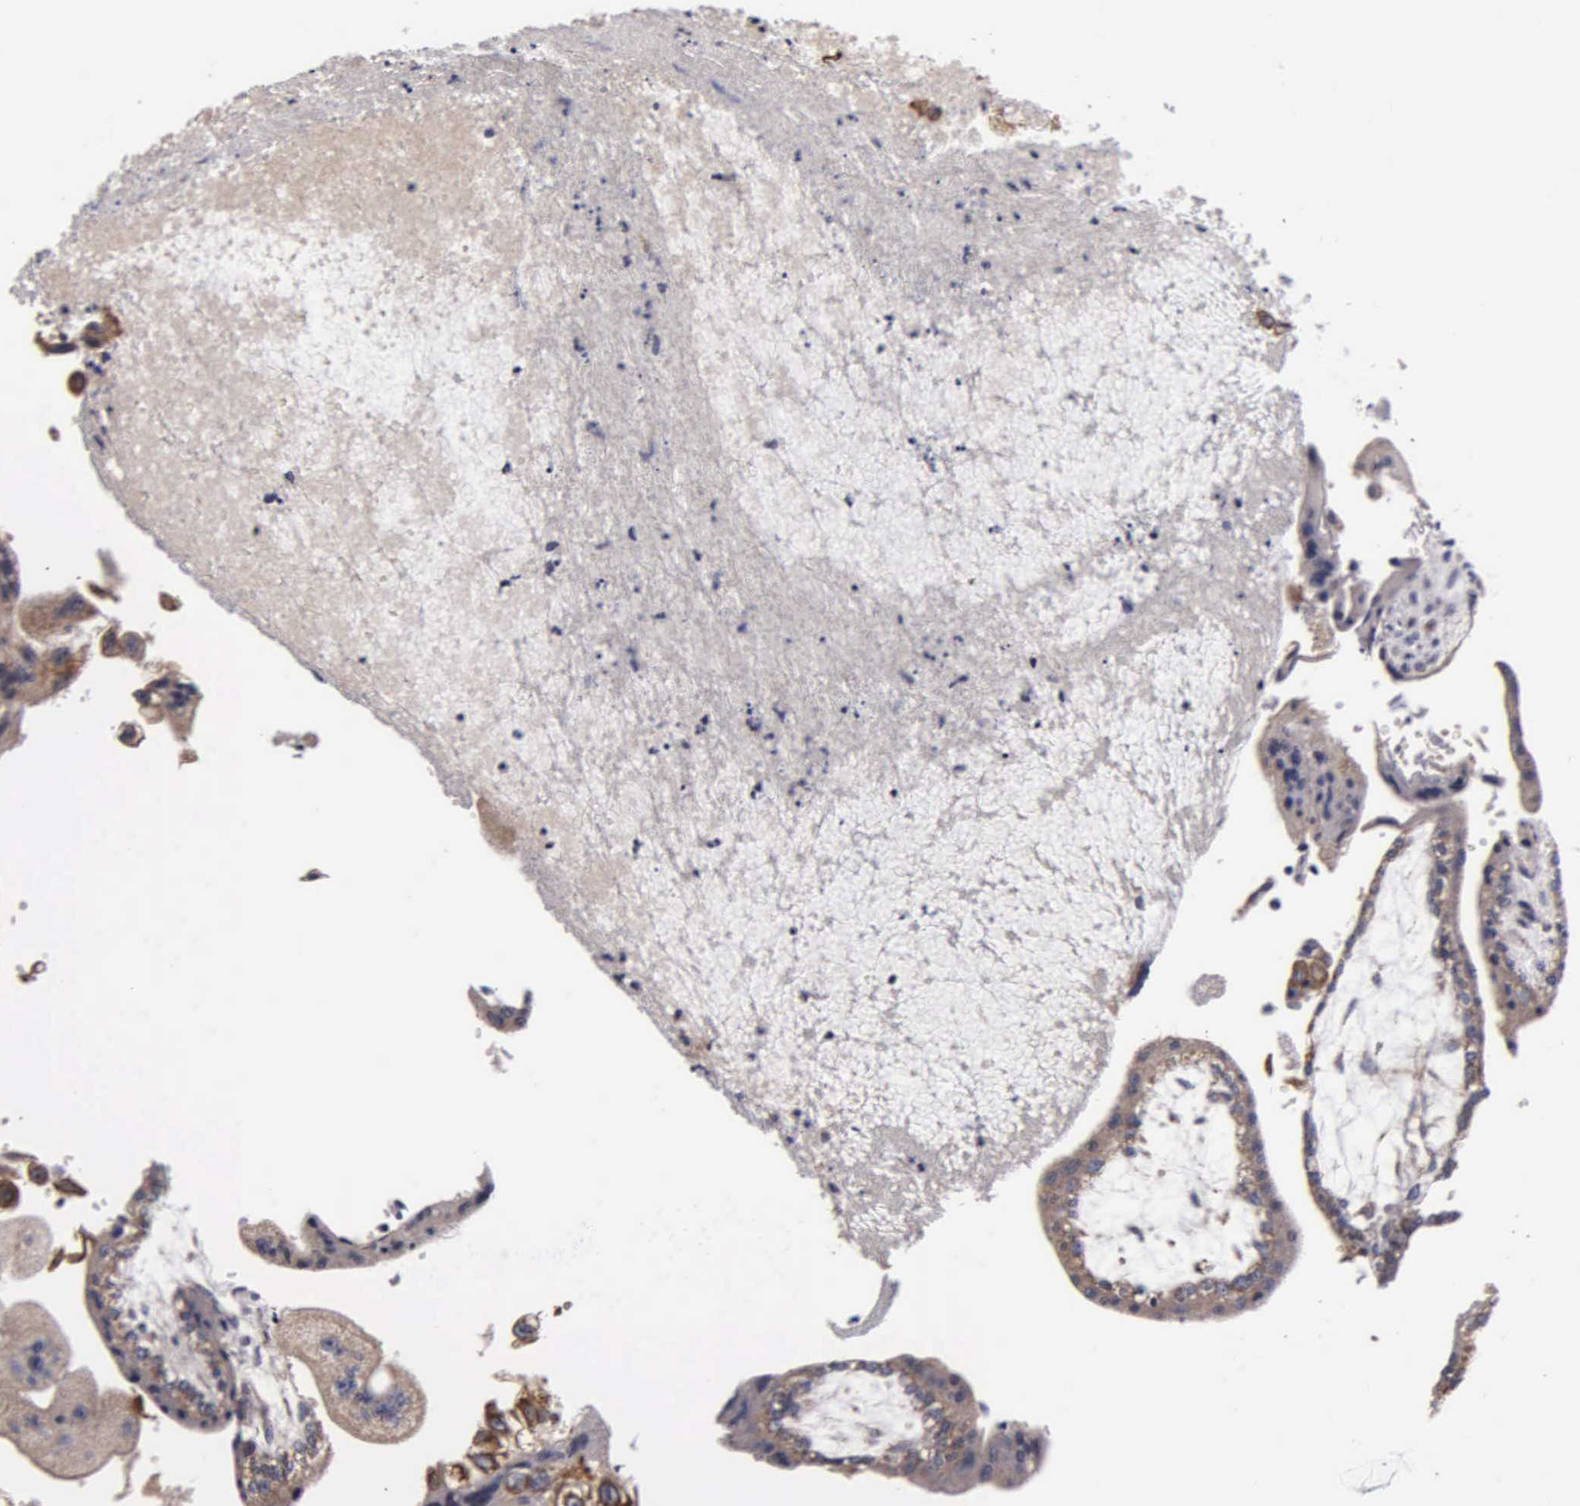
{"staining": {"intensity": "strong", "quantity": ">75%", "location": "cytoplasmic/membranous"}, "tissue": "placenta", "cell_type": "Decidual cells", "image_type": "normal", "snomed": [{"axis": "morphology", "description": "Normal tissue, NOS"}, {"axis": "topography", "description": "Placenta"}], "caption": "Strong cytoplasmic/membranous expression for a protein is seen in about >75% of decidual cells of benign placenta using IHC.", "gene": "PSMA3", "patient": {"sex": "female", "age": 34}}